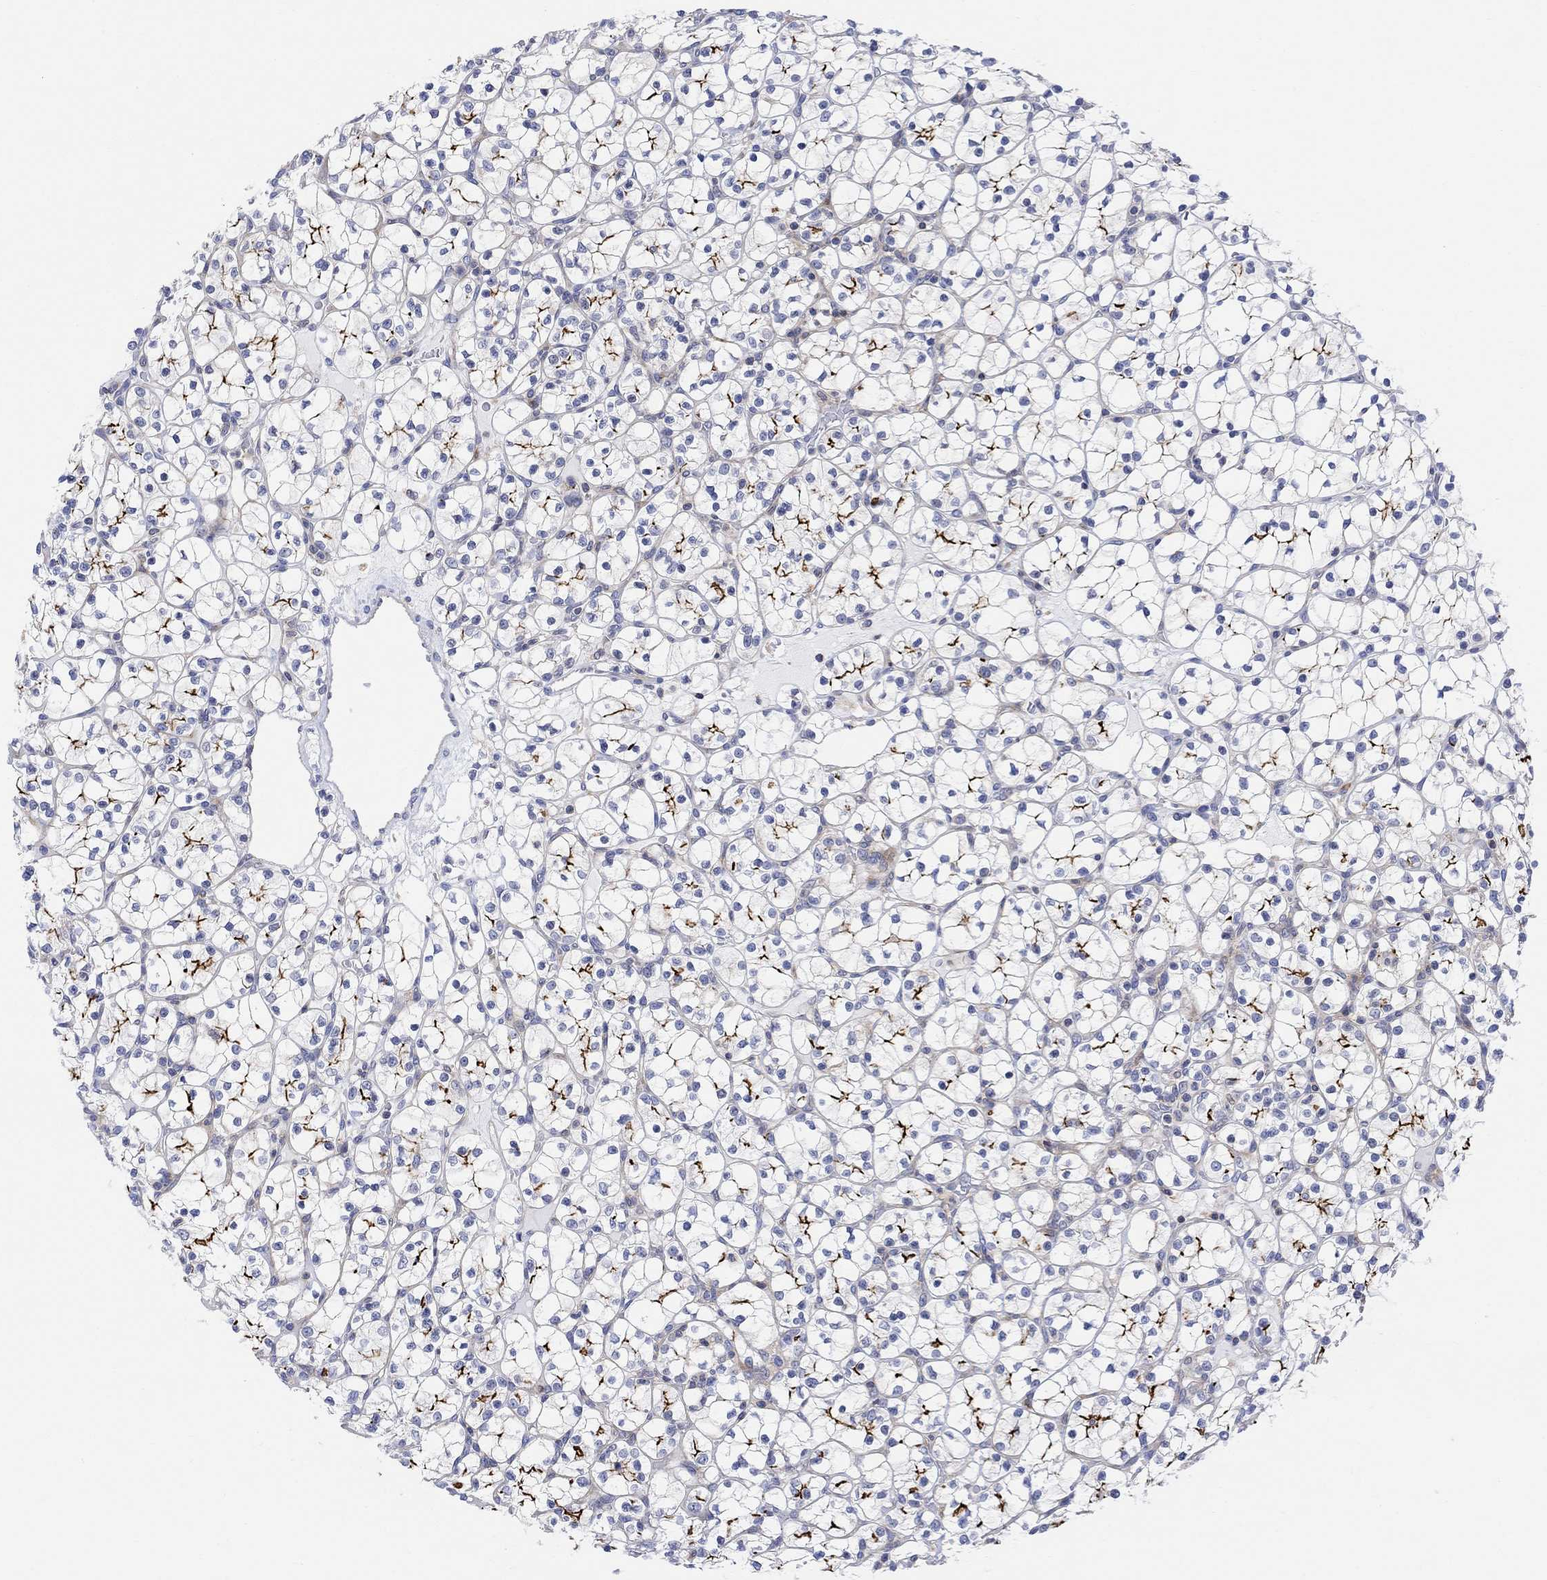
{"staining": {"intensity": "strong", "quantity": "<25%", "location": "cytoplasmic/membranous"}, "tissue": "renal cancer", "cell_type": "Tumor cells", "image_type": "cancer", "snomed": [{"axis": "morphology", "description": "Adenocarcinoma, NOS"}, {"axis": "topography", "description": "Kidney"}], "caption": "Renal cancer (adenocarcinoma) stained with DAB immunohistochemistry (IHC) reveals medium levels of strong cytoplasmic/membranous positivity in approximately <25% of tumor cells. Immunohistochemistry stains the protein in brown and the nuclei are stained blue.", "gene": "ARSK", "patient": {"sex": "female", "age": 89}}